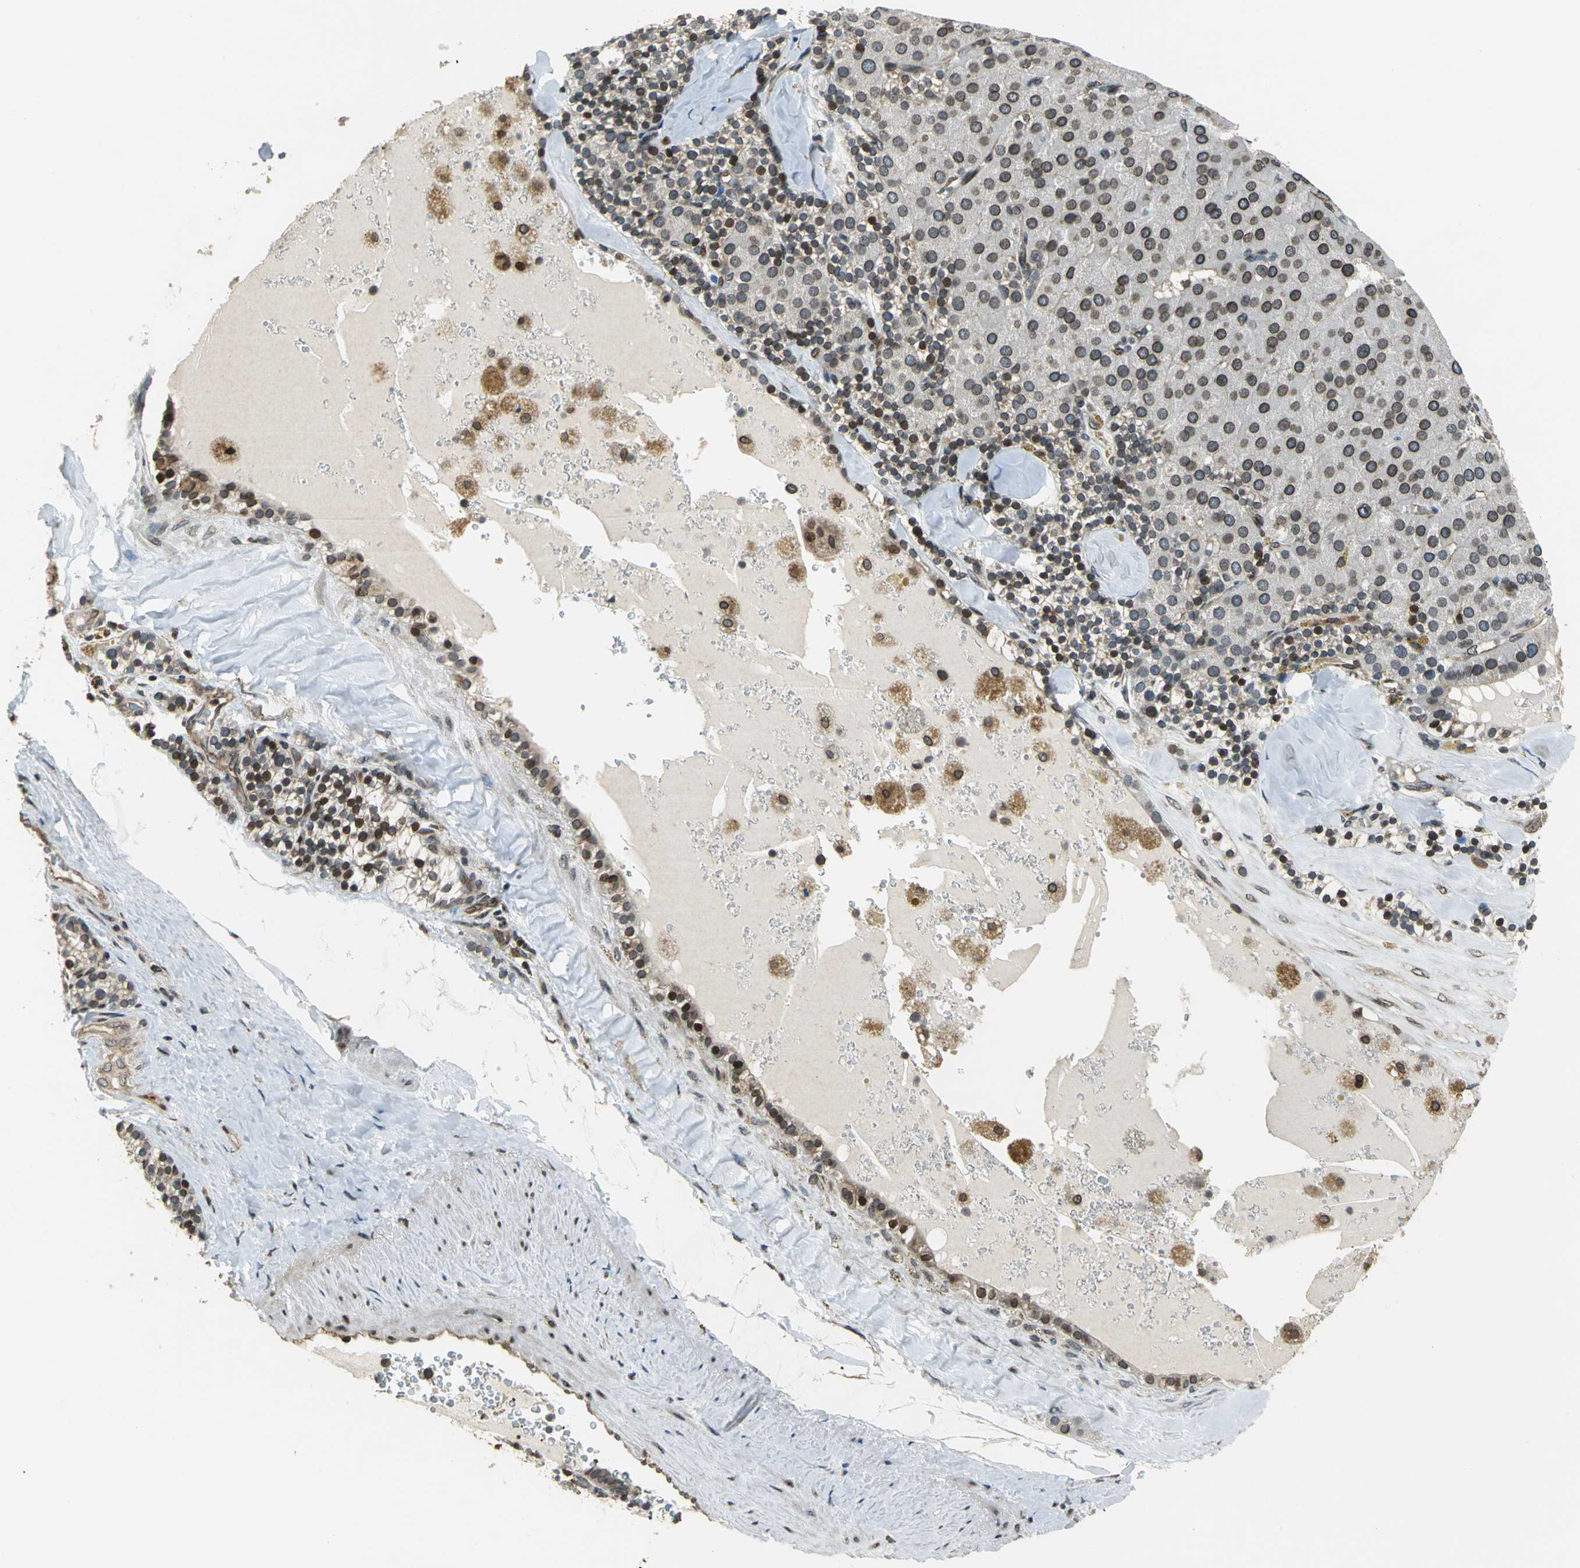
{"staining": {"intensity": "moderate", "quantity": ">75%", "location": "cytoplasmic/membranous,nuclear"}, "tissue": "parathyroid gland", "cell_type": "Glandular cells", "image_type": "normal", "snomed": [{"axis": "morphology", "description": "Normal tissue, NOS"}, {"axis": "morphology", "description": "Adenoma, NOS"}, {"axis": "topography", "description": "Parathyroid gland"}], "caption": "High-magnification brightfield microscopy of normal parathyroid gland stained with DAB (3,3'-diaminobenzidine) (brown) and counterstained with hematoxylin (blue). glandular cells exhibit moderate cytoplasmic/membranous,nuclear staining is present in approximately>75% of cells. (Stains: DAB (3,3'-diaminobenzidine) in brown, nuclei in blue, Microscopy: brightfield microscopy at high magnification).", "gene": "BRIP1", "patient": {"sex": "female", "age": 86}}